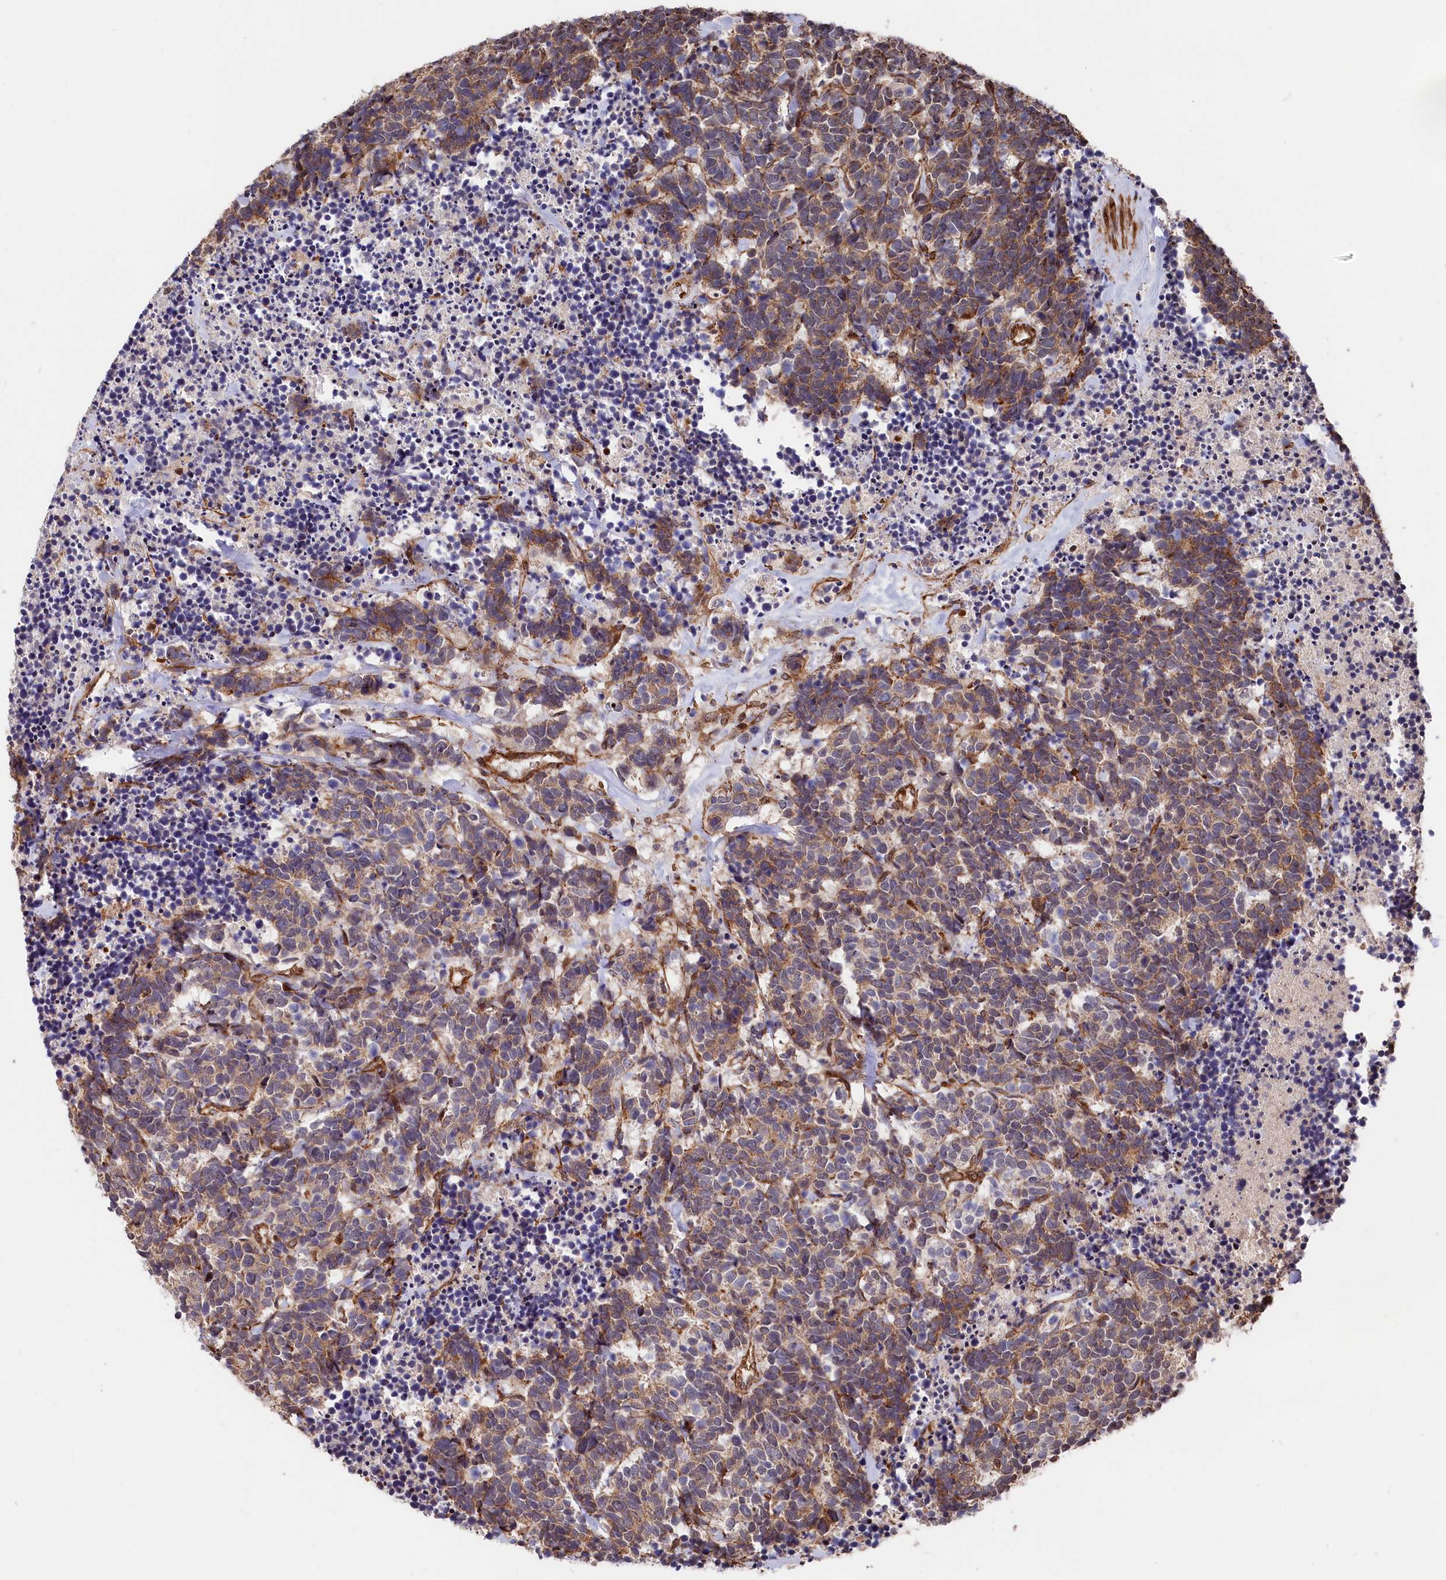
{"staining": {"intensity": "moderate", "quantity": ">75%", "location": "cytoplasmic/membranous"}, "tissue": "carcinoid", "cell_type": "Tumor cells", "image_type": "cancer", "snomed": [{"axis": "morphology", "description": "Carcinoma, NOS"}, {"axis": "morphology", "description": "Carcinoid, malignant, NOS"}, {"axis": "topography", "description": "Urinary bladder"}], "caption": "Human carcinoma stained with a protein marker reveals moderate staining in tumor cells.", "gene": "TNKS1BP1", "patient": {"sex": "male", "age": 57}}